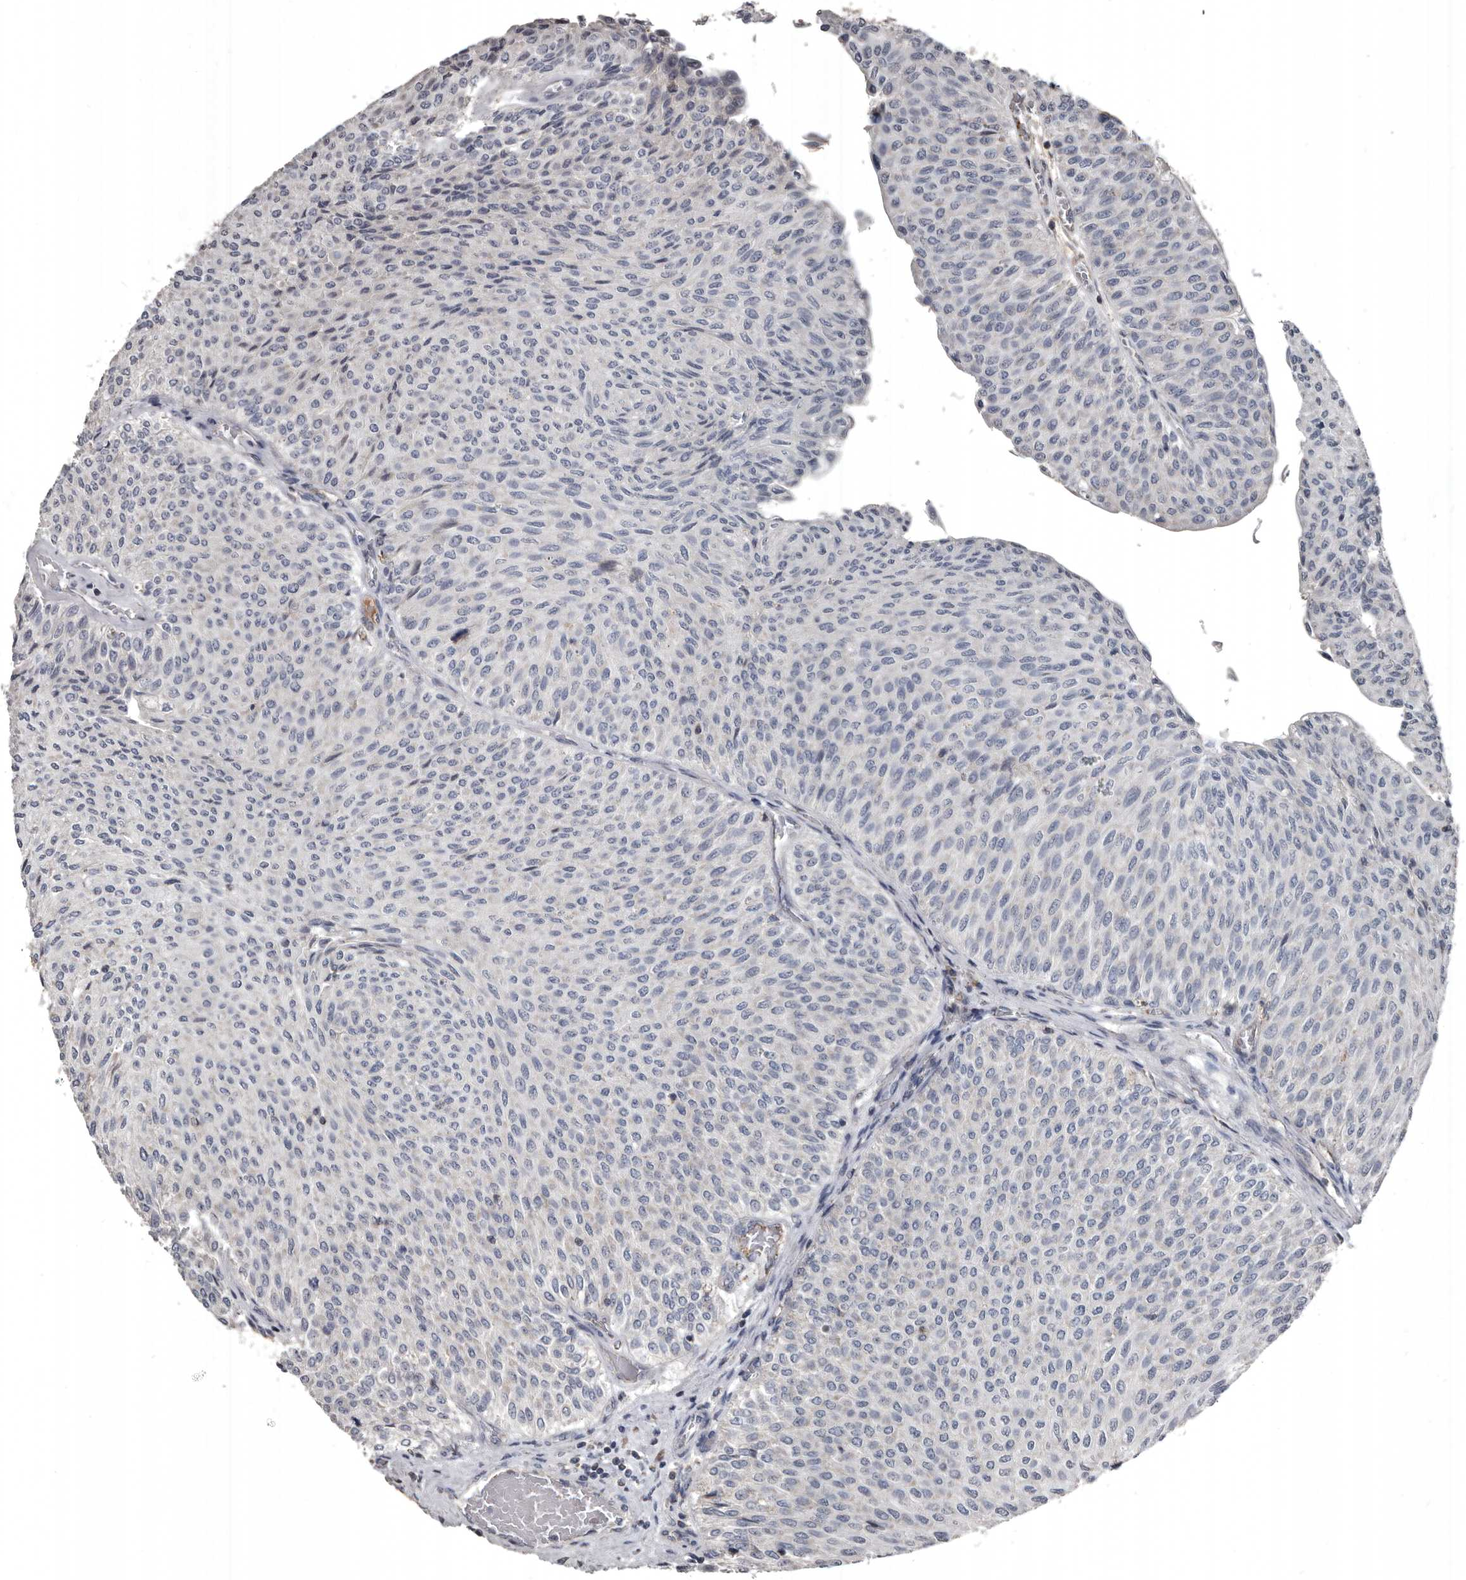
{"staining": {"intensity": "negative", "quantity": "none", "location": "none"}, "tissue": "urothelial cancer", "cell_type": "Tumor cells", "image_type": "cancer", "snomed": [{"axis": "morphology", "description": "Urothelial carcinoma, Low grade"}, {"axis": "topography", "description": "Urinary bladder"}], "caption": "Tumor cells show no significant protein expression in urothelial carcinoma (low-grade).", "gene": "GREB1", "patient": {"sex": "male", "age": 78}}